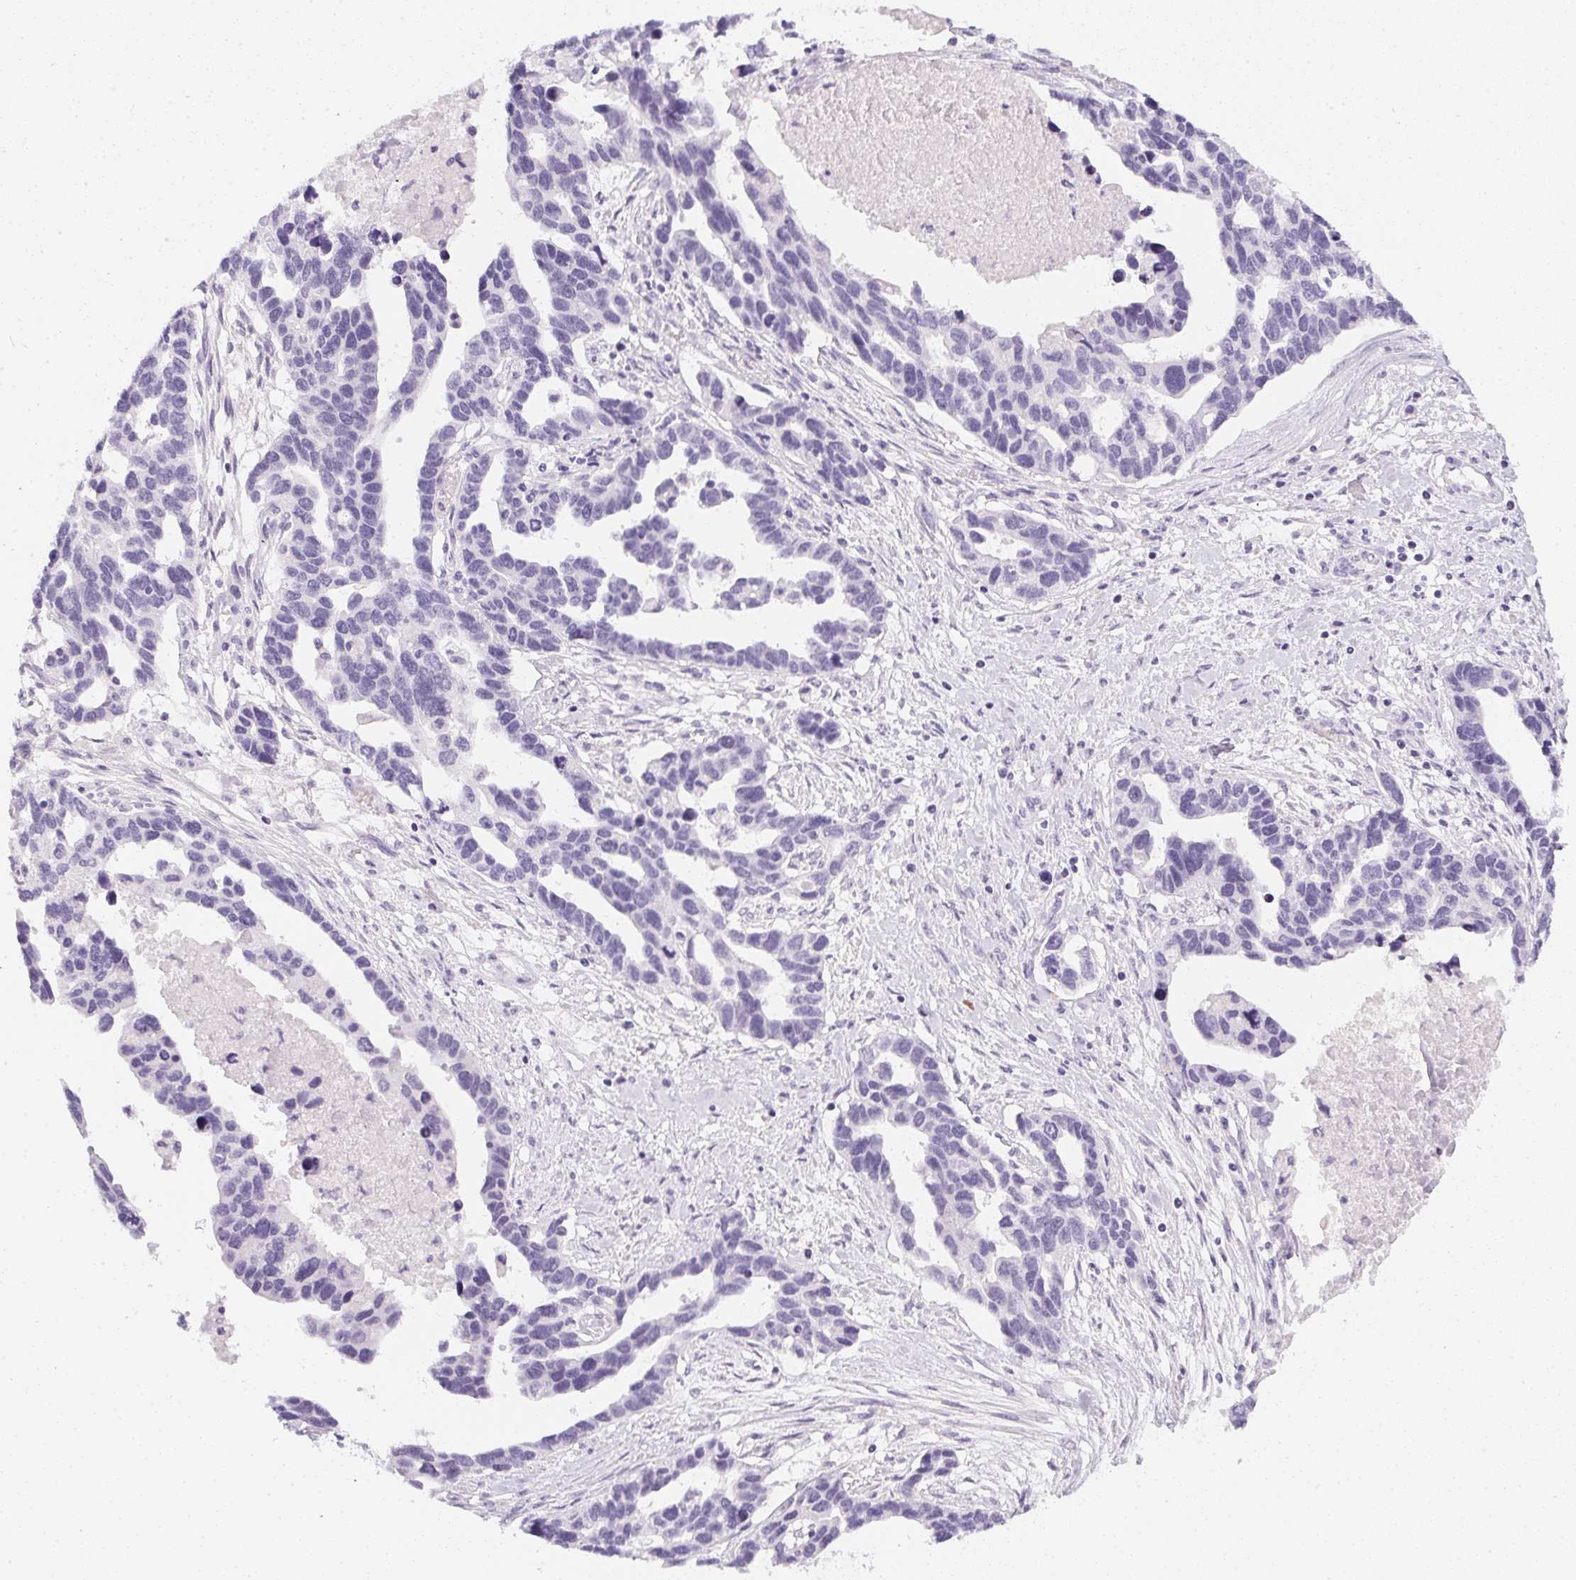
{"staining": {"intensity": "negative", "quantity": "none", "location": "none"}, "tissue": "ovarian cancer", "cell_type": "Tumor cells", "image_type": "cancer", "snomed": [{"axis": "morphology", "description": "Cystadenocarcinoma, serous, NOS"}, {"axis": "topography", "description": "Ovary"}], "caption": "Immunohistochemical staining of human ovarian cancer reveals no significant staining in tumor cells.", "gene": "PPY", "patient": {"sex": "female", "age": 54}}